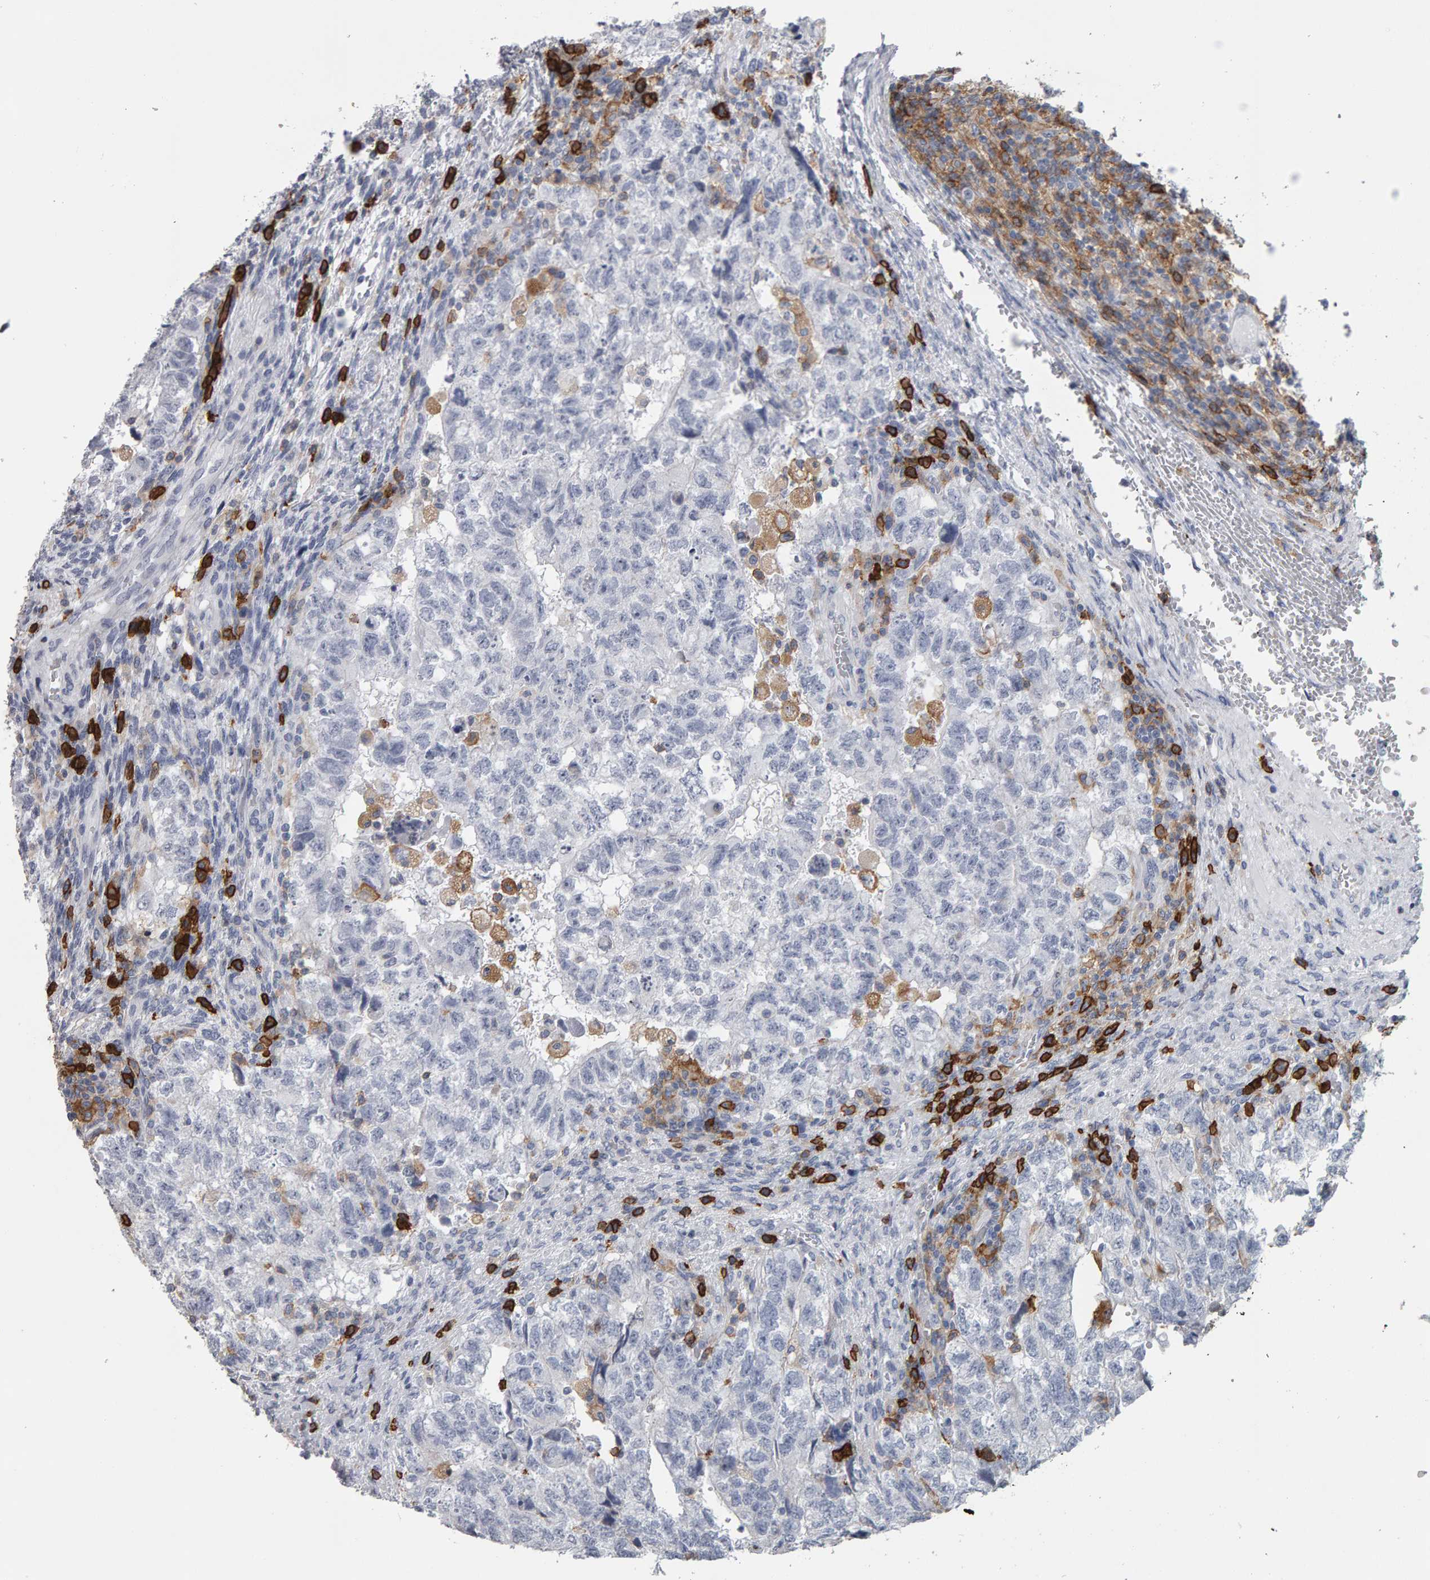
{"staining": {"intensity": "negative", "quantity": "none", "location": "none"}, "tissue": "testis cancer", "cell_type": "Tumor cells", "image_type": "cancer", "snomed": [{"axis": "morphology", "description": "Carcinoma, Embryonal, NOS"}, {"axis": "topography", "description": "Testis"}], "caption": "Immunohistochemical staining of human testis embryonal carcinoma displays no significant staining in tumor cells.", "gene": "CD38", "patient": {"sex": "male", "age": 36}}